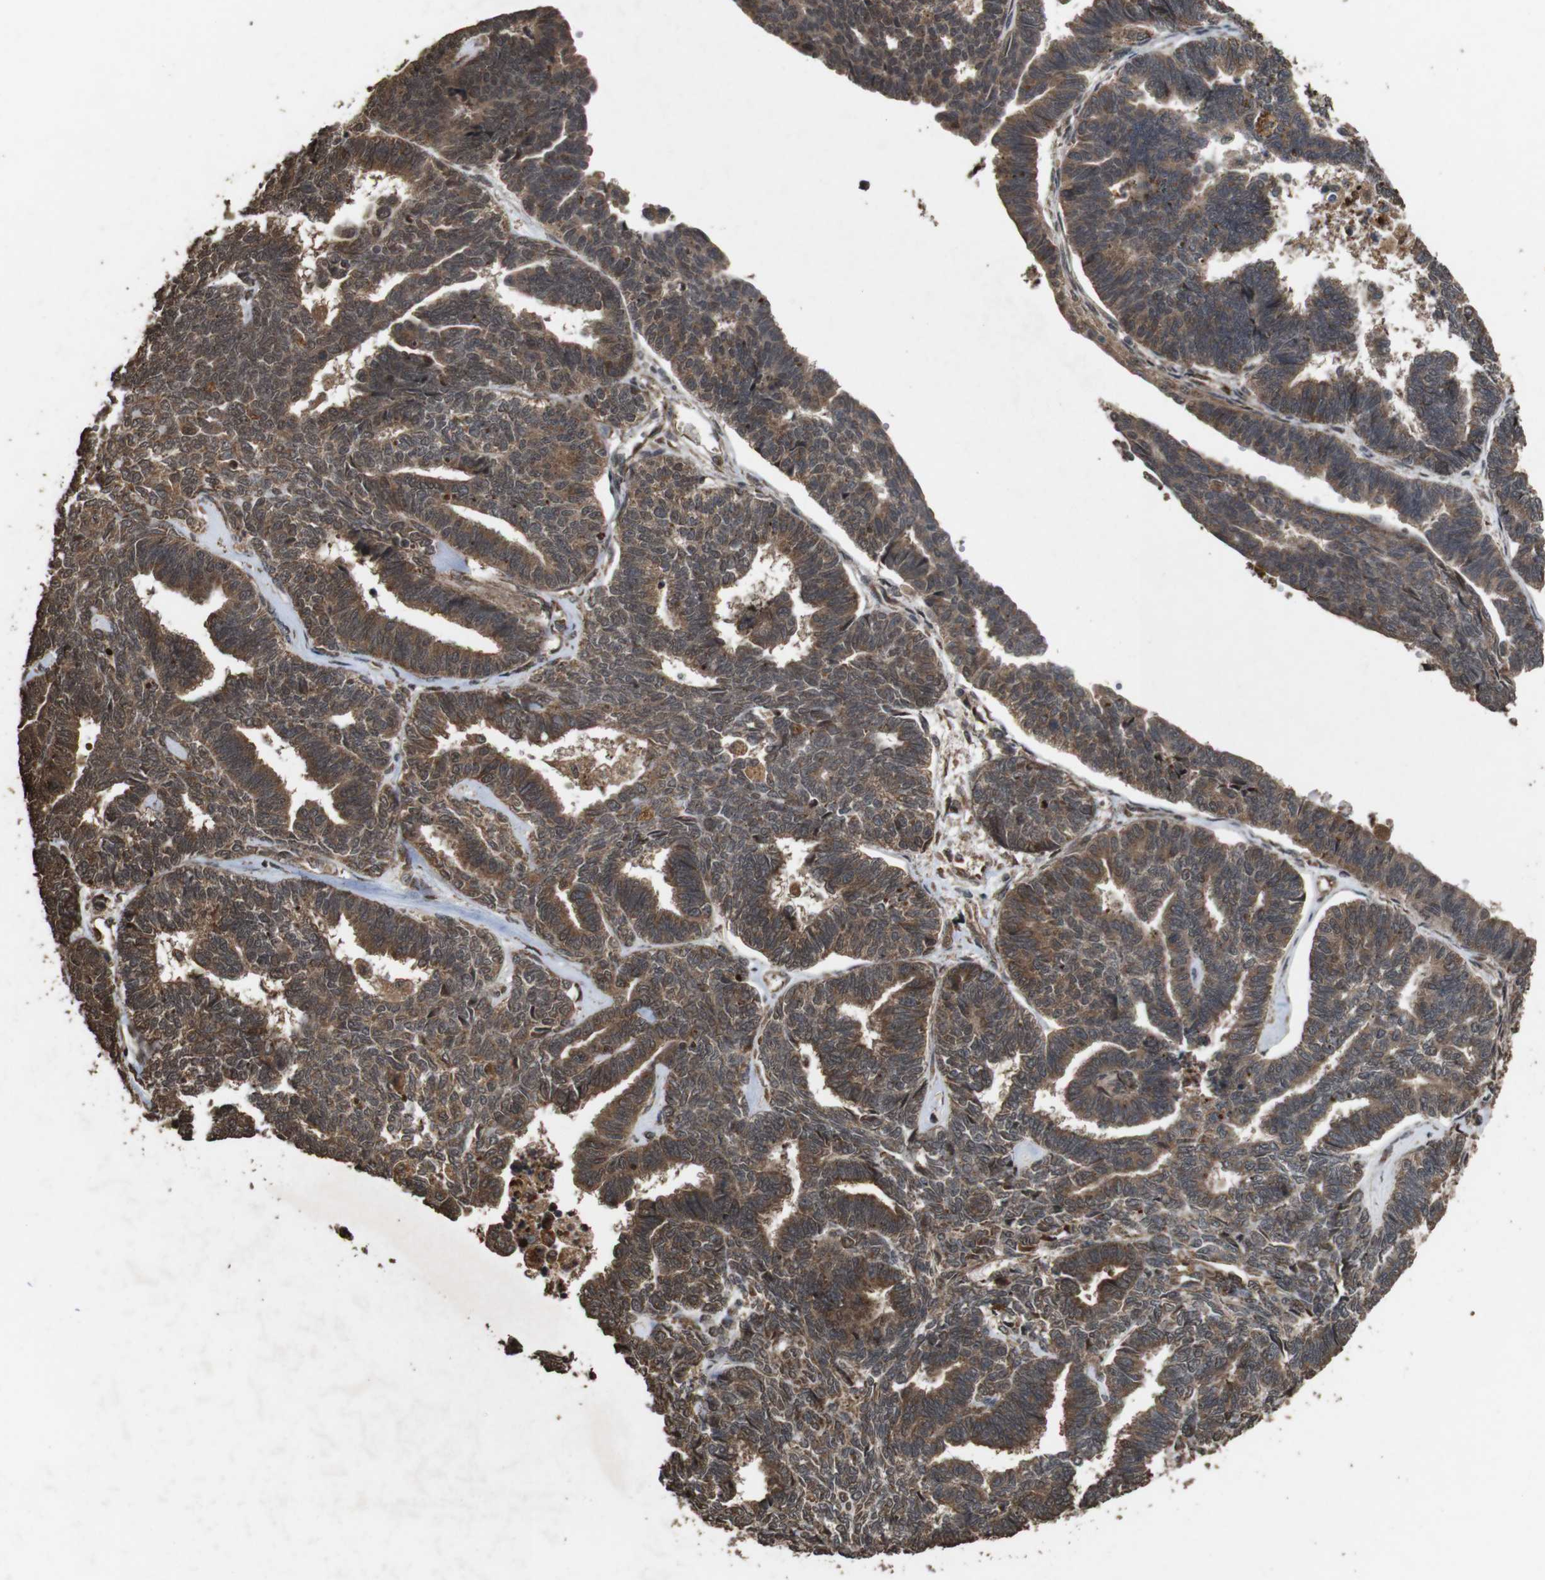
{"staining": {"intensity": "moderate", "quantity": ">75%", "location": "cytoplasmic/membranous"}, "tissue": "endometrial cancer", "cell_type": "Tumor cells", "image_type": "cancer", "snomed": [{"axis": "morphology", "description": "Adenocarcinoma, NOS"}, {"axis": "topography", "description": "Endometrium"}], "caption": "Immunohistochemistry histopathology image of endometrial adenocarcinoma stained for a protein (brown), which shows medium levels of moderate cytoplasmic/membranous staining in approximately >75% of tumor cells.", "gene": "RRAS2", "patient": {"sex": "female", "age": 70}}